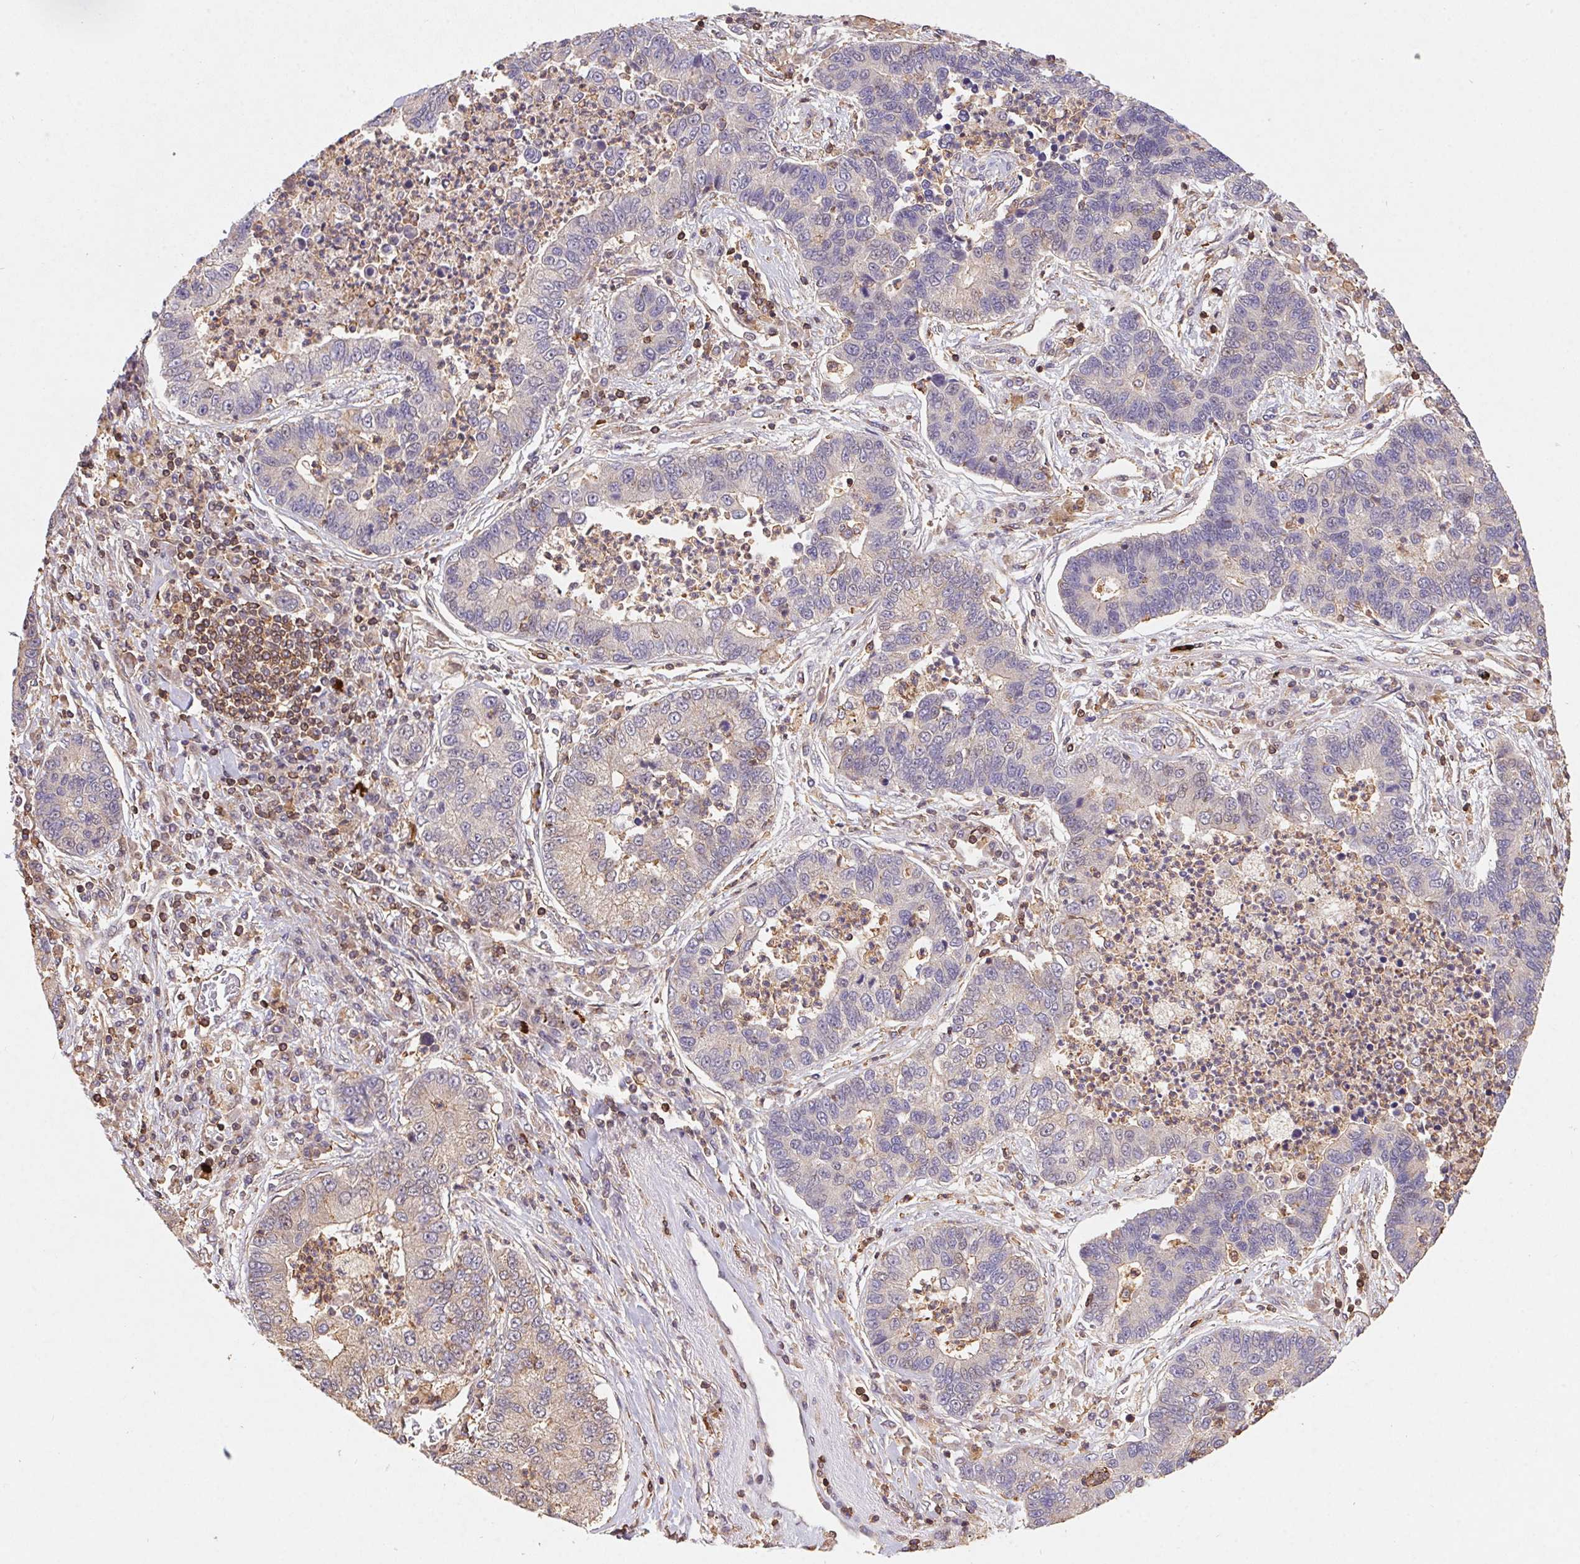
{"staining": {"intensity": "negative", "quantity": "none", "location": "none"}, "tissue": "lung cancer", "cell_type": "Tumor cells", "image_type": "cancer", "snomed": [{"axis": "morphology", "description": "Adenocarcinoma, NOS"}, {"axis": "topography", "description": "Lung"}], "caption": "DAB immunohistochemical staining of lung adenocarcinoma exhibits no significant positivity in tumor cells.", "gene": "ATG10", "patient": {"sex": "female", "age": 57}}